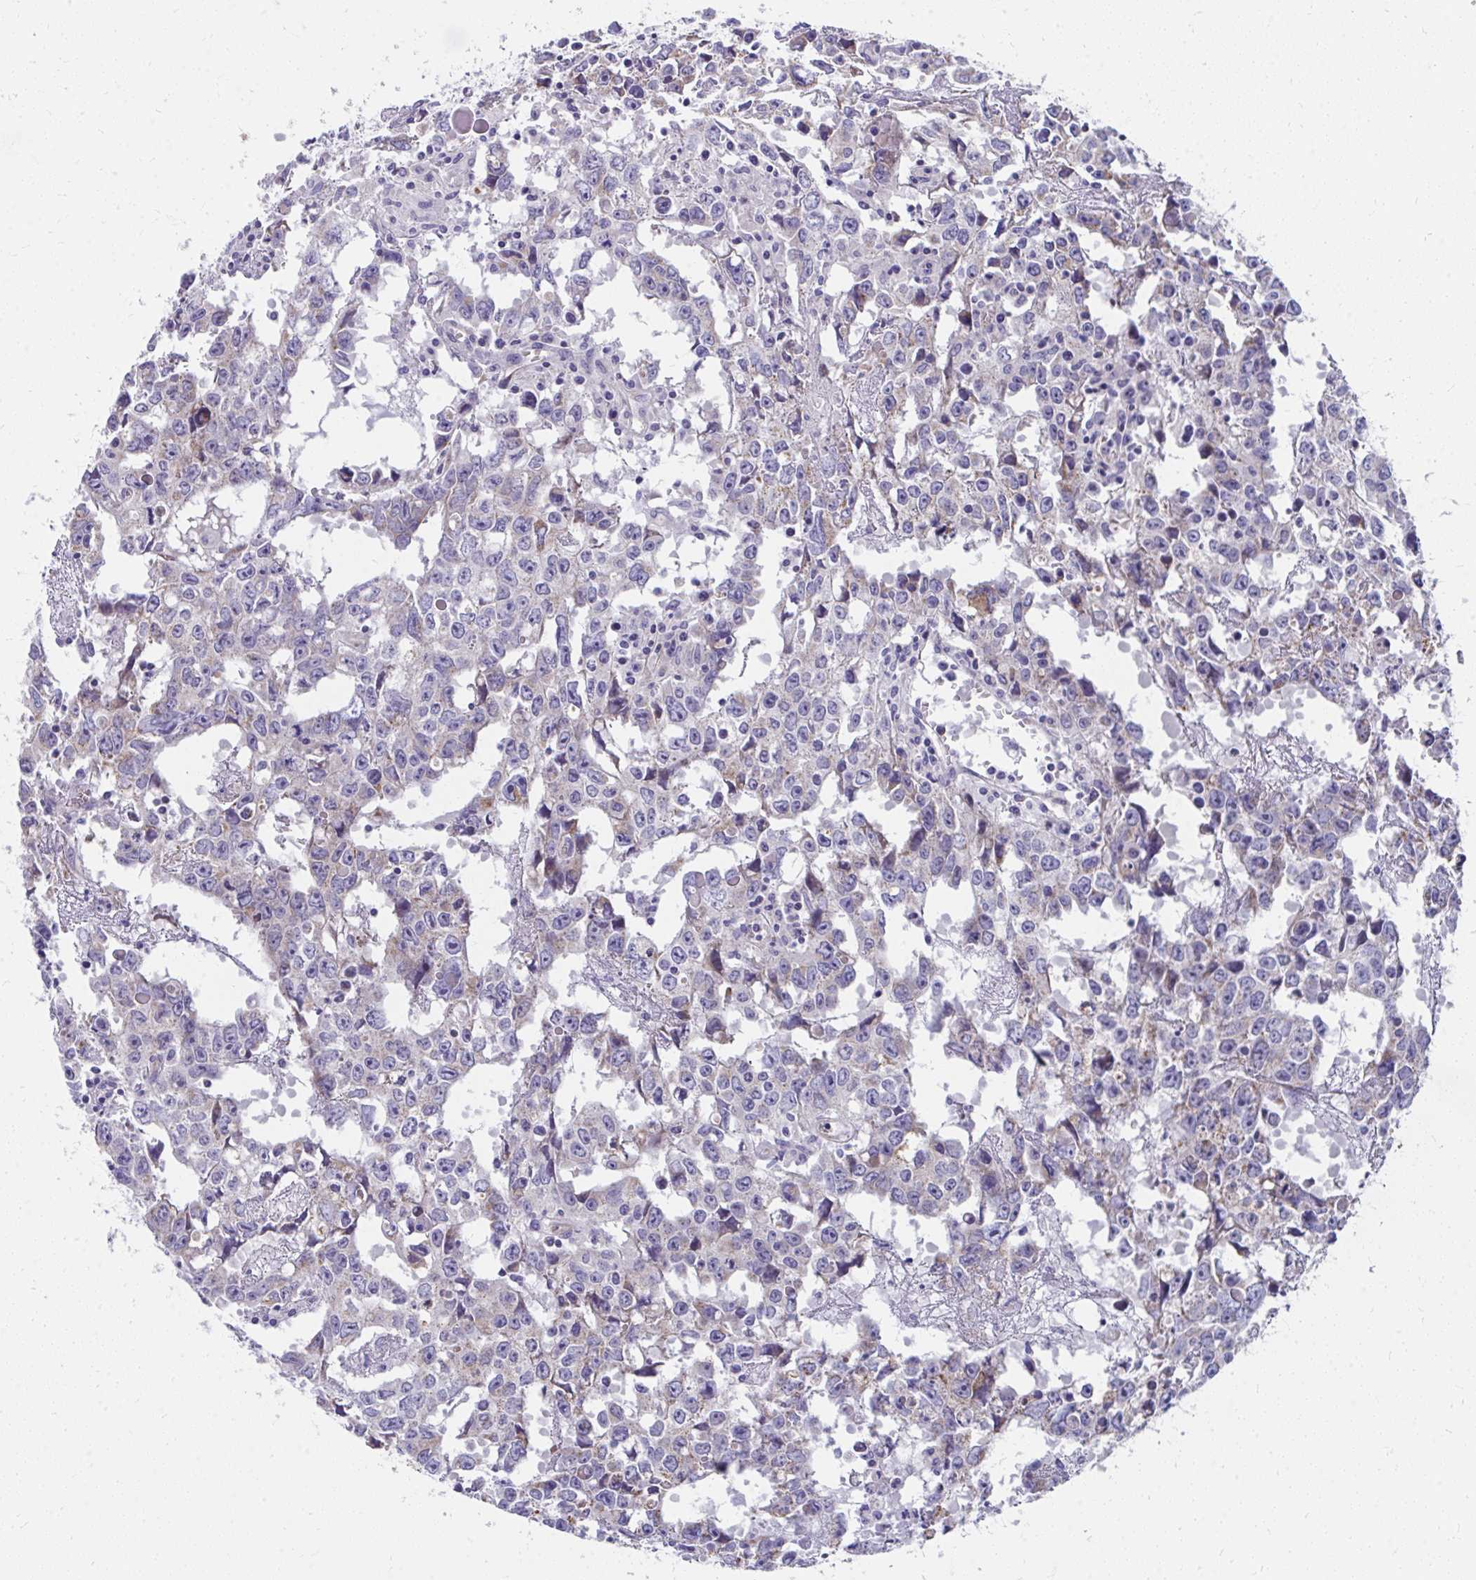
{"staining": {"intensity": "weak", "quantity": "25%-75%", "location": "cytoplasmic/membranous"}, "tissue": "testis cancer", "cell_type": "Tumor cells", "image_type": "cancer", "snomed": [{"axis": "morphology", "description": "Carcinoma, Embryonal, NOS"}, {"axis": "topography", "description": "Testis"}], "caption": "Testis embryonal carcinoma stained for a protein (brown) exhibits weak cytoplasmic/membranous positive staining in approximately 25%-75% of tumor cells.", "gene": "IL37", "patient": {"sex": "male", "age": 22}}